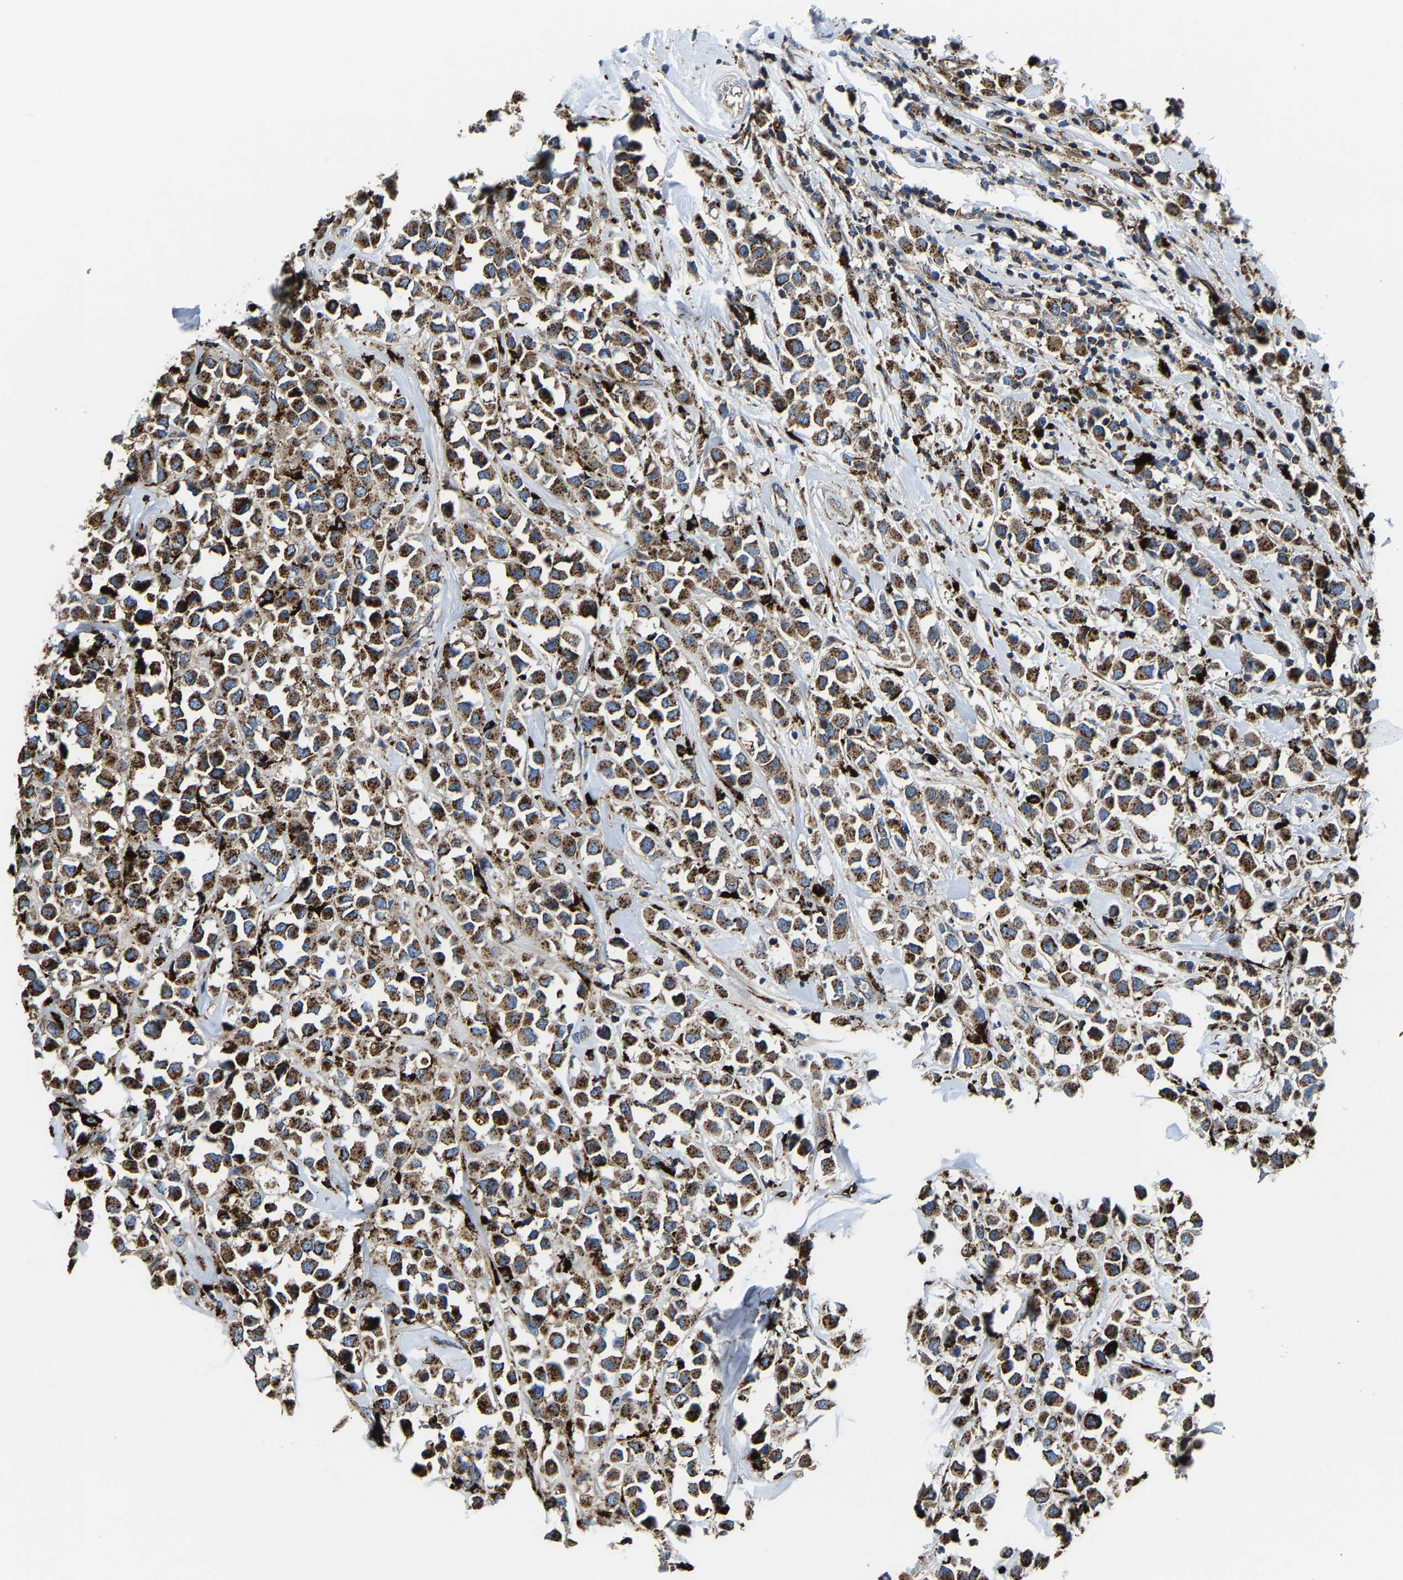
{"staining": {"intensity": "strong", "quantity": ">75%", "location": "cytoplasmic/membranous"}, "tissue": "breast cancer", "cell_type": "Tumor cells", "image_type": "cancer", "snomed": [{"axis": "morphology", "description": "Duct carcinoma"}, {"axis": "topography", "description": "Breast"}], "caption": "Breast invasive ductal carcinoma stained for a protein shows strong cytoplasmic/membranous positivity in tumor cells. The staining was performed using DAB to visualize the protein expression in brown, while the nuclei were stained in blue with hematoxylin (Magnification: 20x).", "gene": "DPP7", "patient": {"sex": "female", "age": 61}}